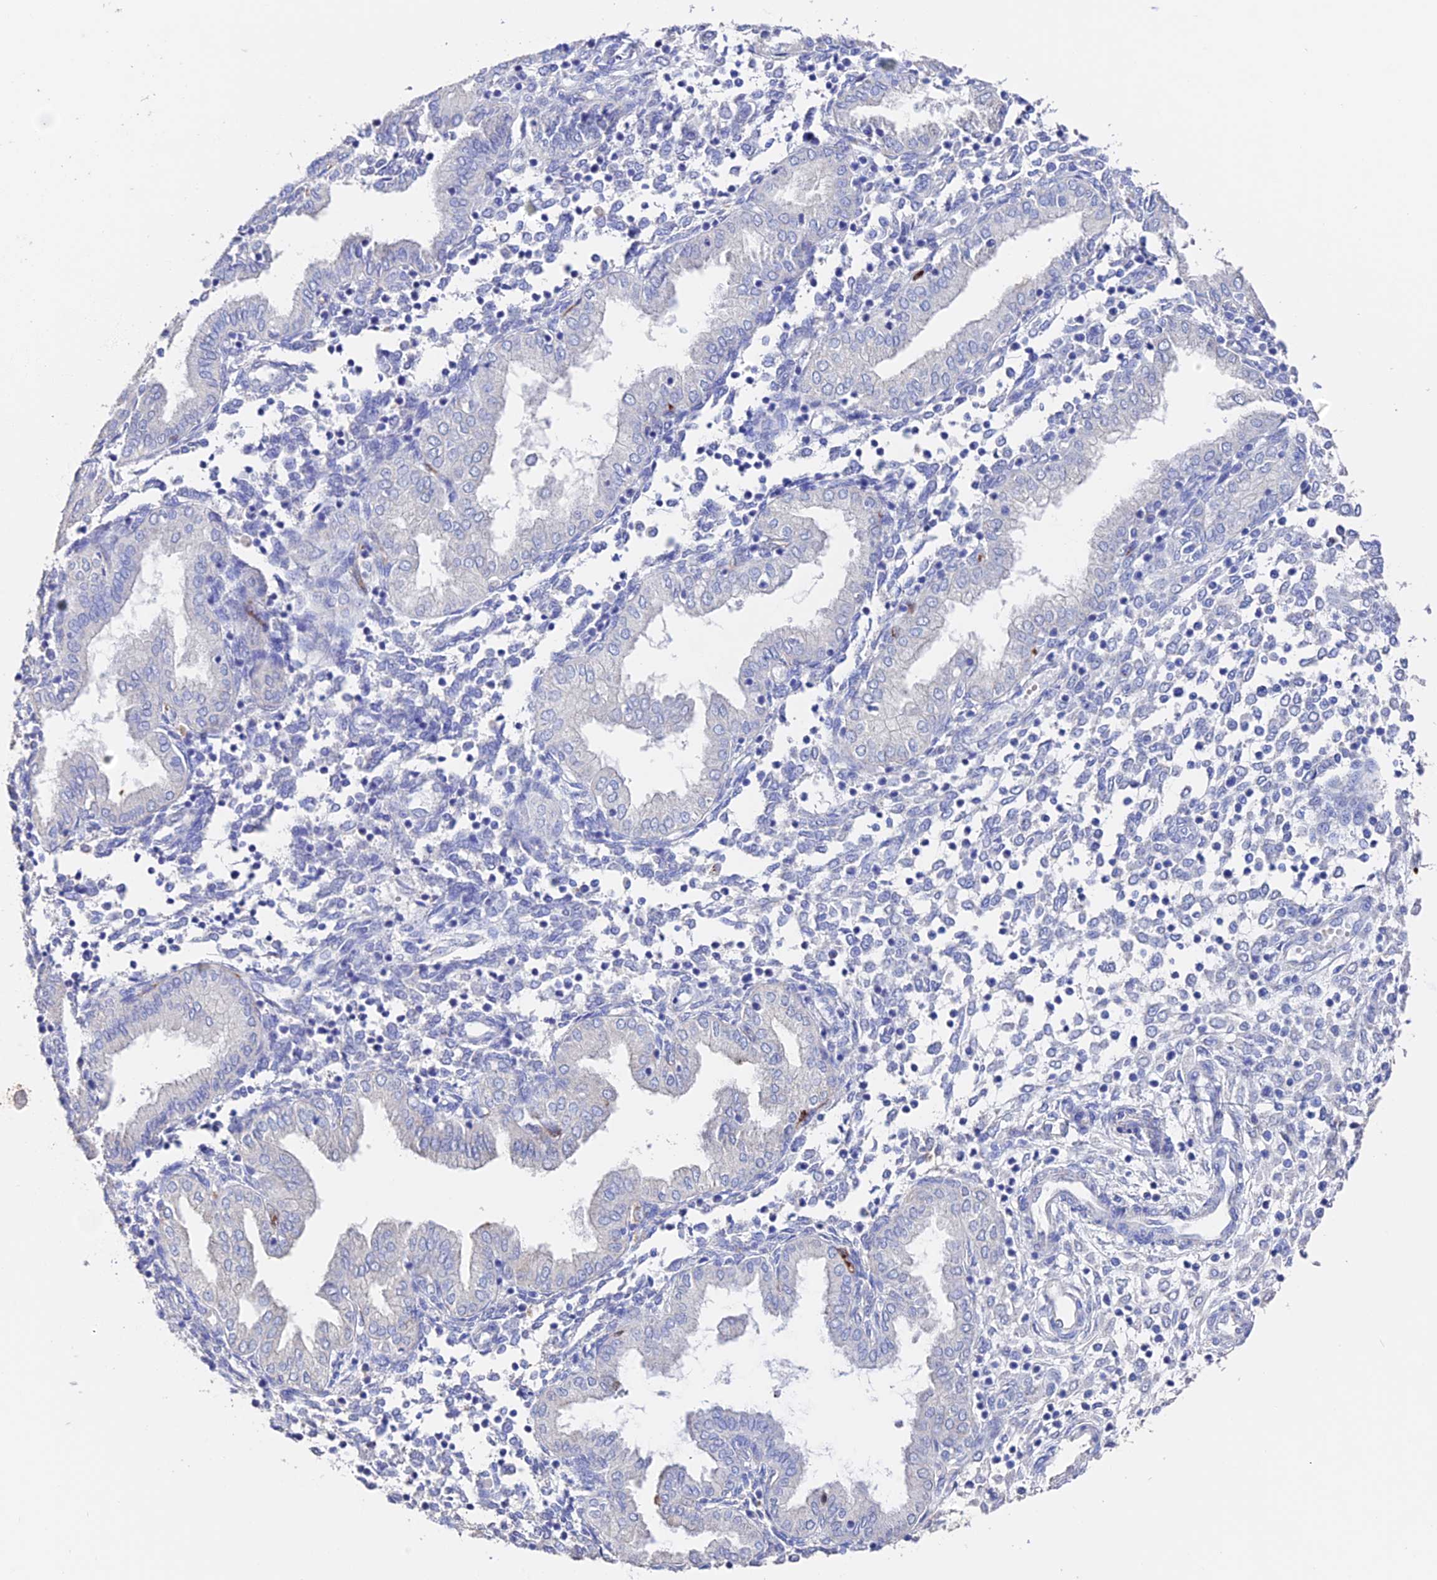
{"staining": {"intensity": "negative", "quantity": "none", "location": "none"}, "tissue": "endometrium", "cell_type": "Cells in endometrial stroma", "image_type": "normal", "snomed": [{"axis": "morphology", "description": "Normal tissue, NOS"}, {"axis": "topography", "description": "Endometrium"}], "caption": "Endometrium stained for a protein using immunohistochemistry (IHC) demonstrates no expression cells in endometrial stroma.", "gene": "ESM1", "patient": {"sex": "female", "age": 53}}